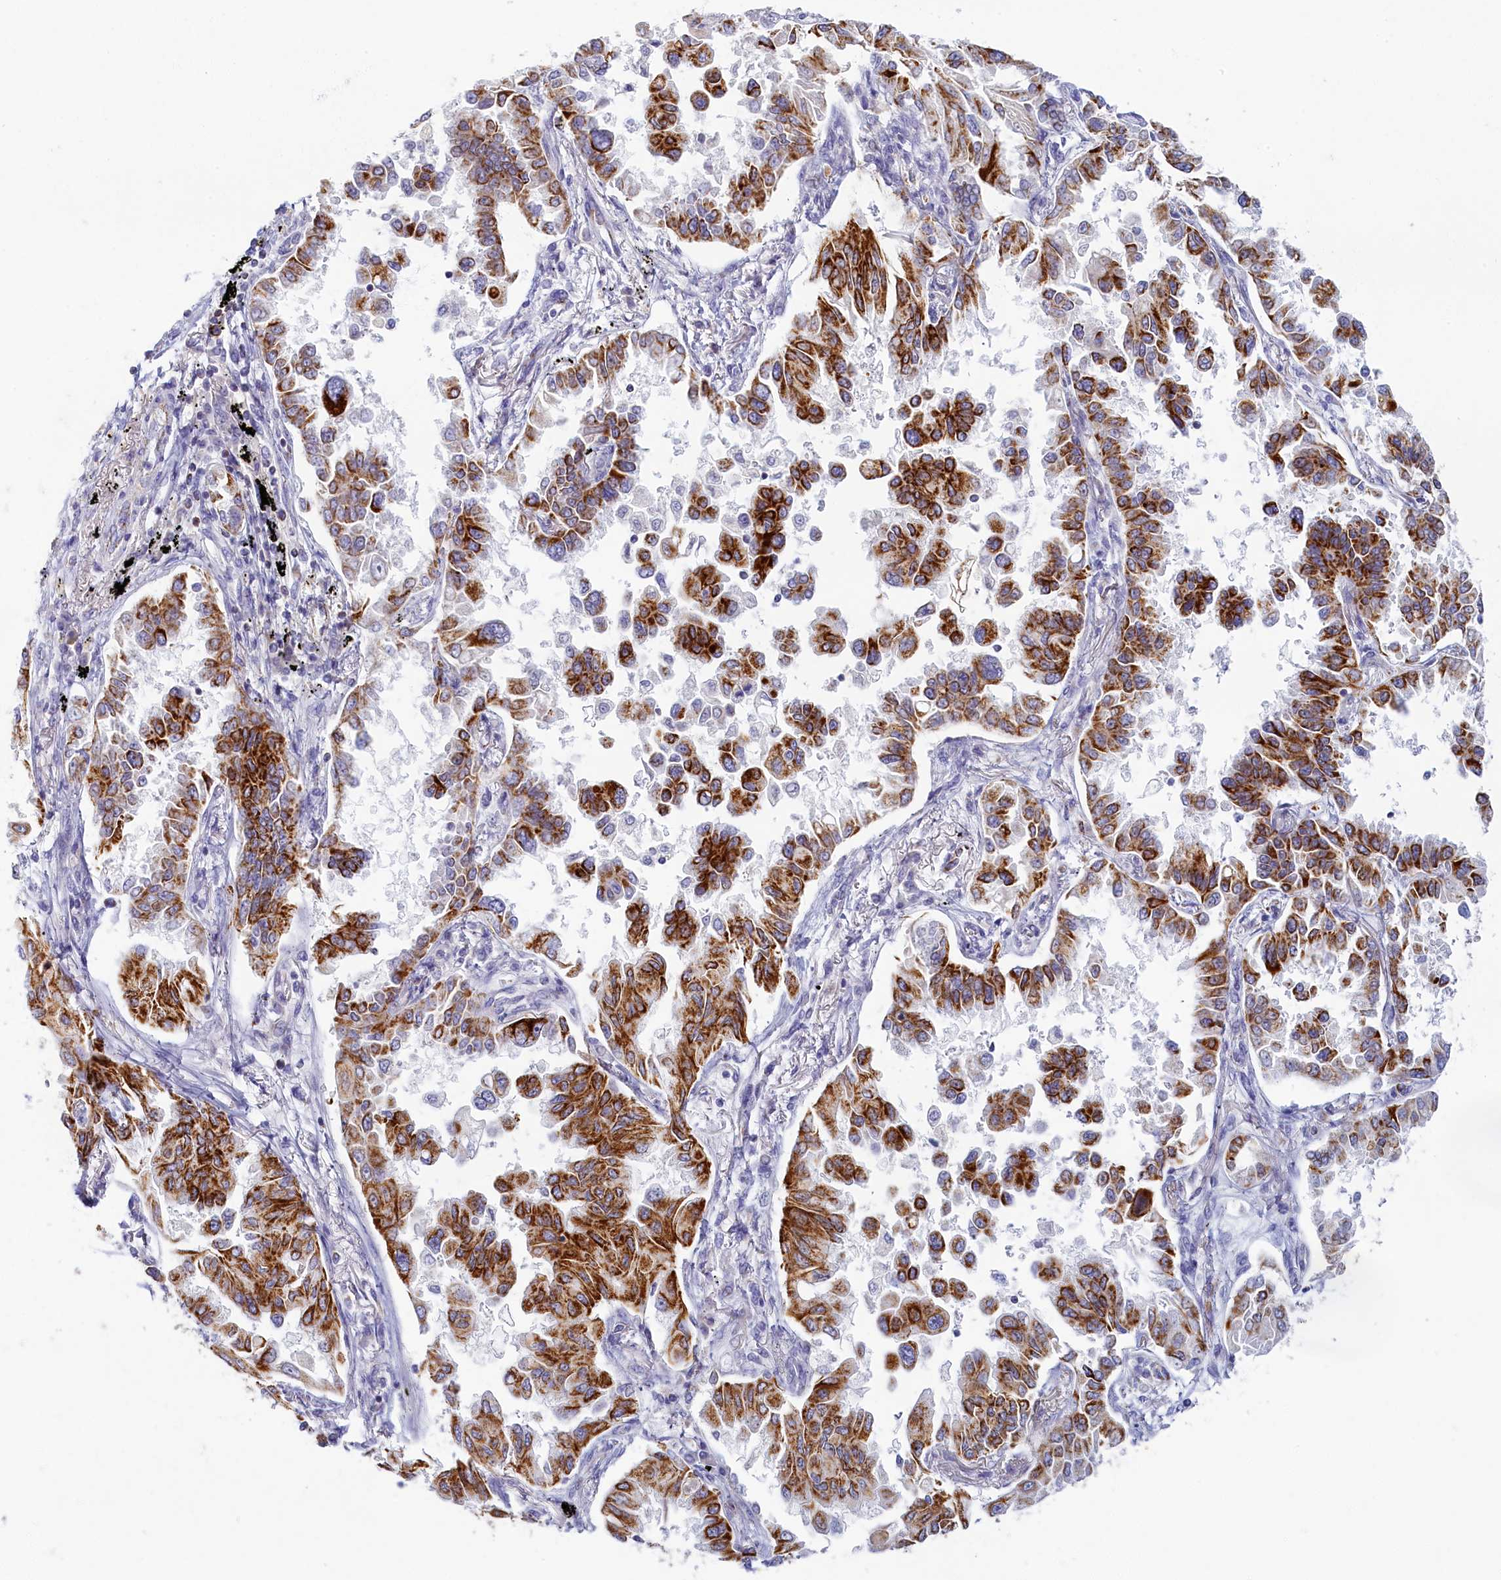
{"staining": {"intensity": "strong", "quantity": ">75%", "location": "cytoplasmic/membranous"}, "tissue": "lung cancer", "cell_type": "Tumor cells", "image_type": "cancer", "snomed": [{"axis": "morphology", "description": "Adenocarcinoma, NOS"}, {"axis": "topography", "description": "Lung"}], "caption": "Lung adenocarcinoma stained for a protein reveals strong cytoplasmic/membranous positivity in tumor cells.", "gene": "OCIAD2", "patient": {"sex": "female", "age": 67}}